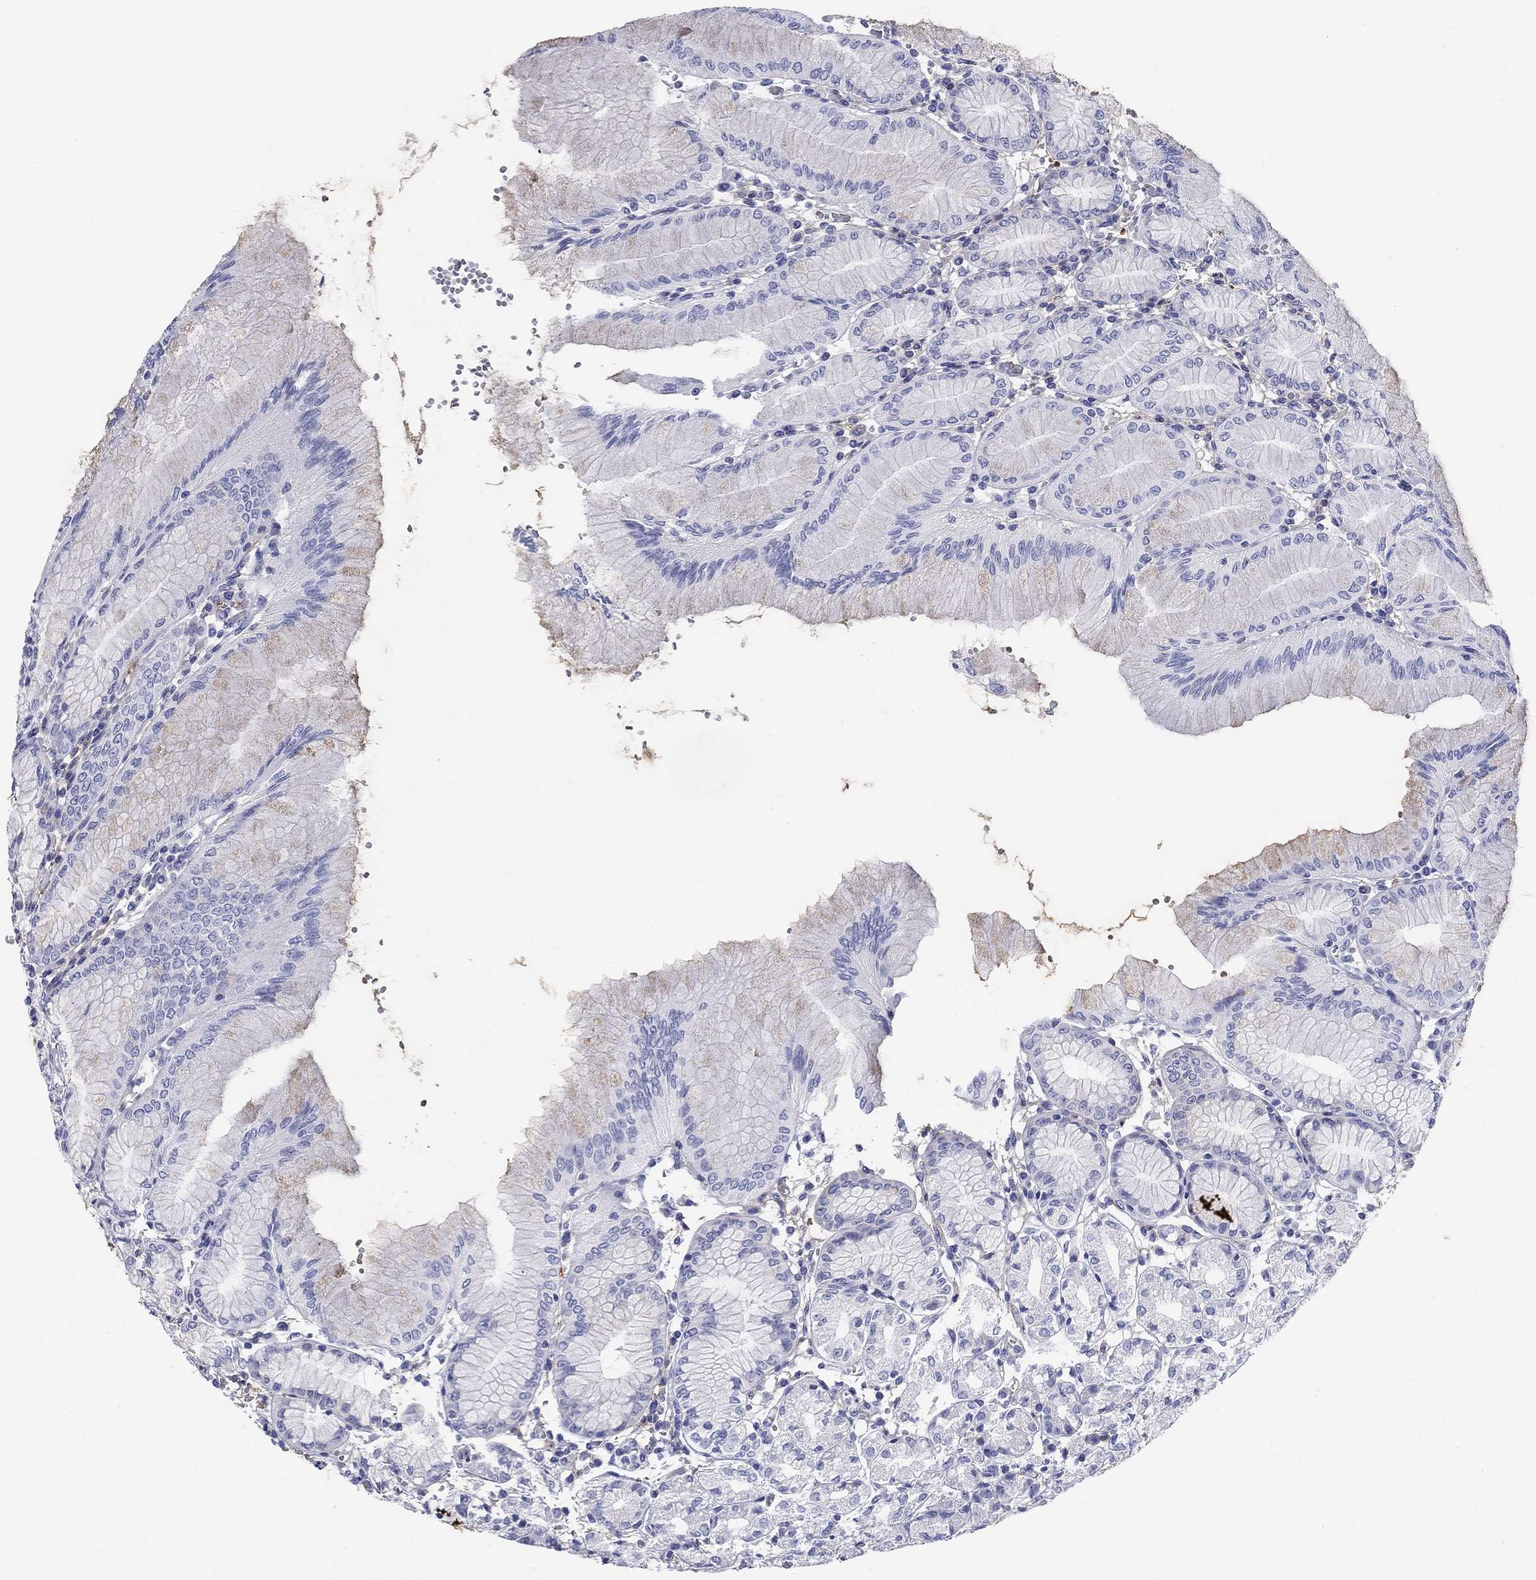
{"staining": {"intensity": "negative", "quantity": "none", "location": "none"}, "tissue": "stomach", "cell_type": "Glandular cells", "image_type": "normal", "snomed": [{"axis": "morphology", "description": "Normal tissue, NOS"}, {"axis": "topography", "description": "Skeletal muscle"}, {"axis": "topography", "description": "Stomach"}], "caption": "High magnification brightfield microscopy of benign stomach stained with DAB (brown) and counterstained with hematoxylin (blue): glandular cells show no significant staining.", "gene": "GPC1", "patient": {"sex": "female", "age": 57}}